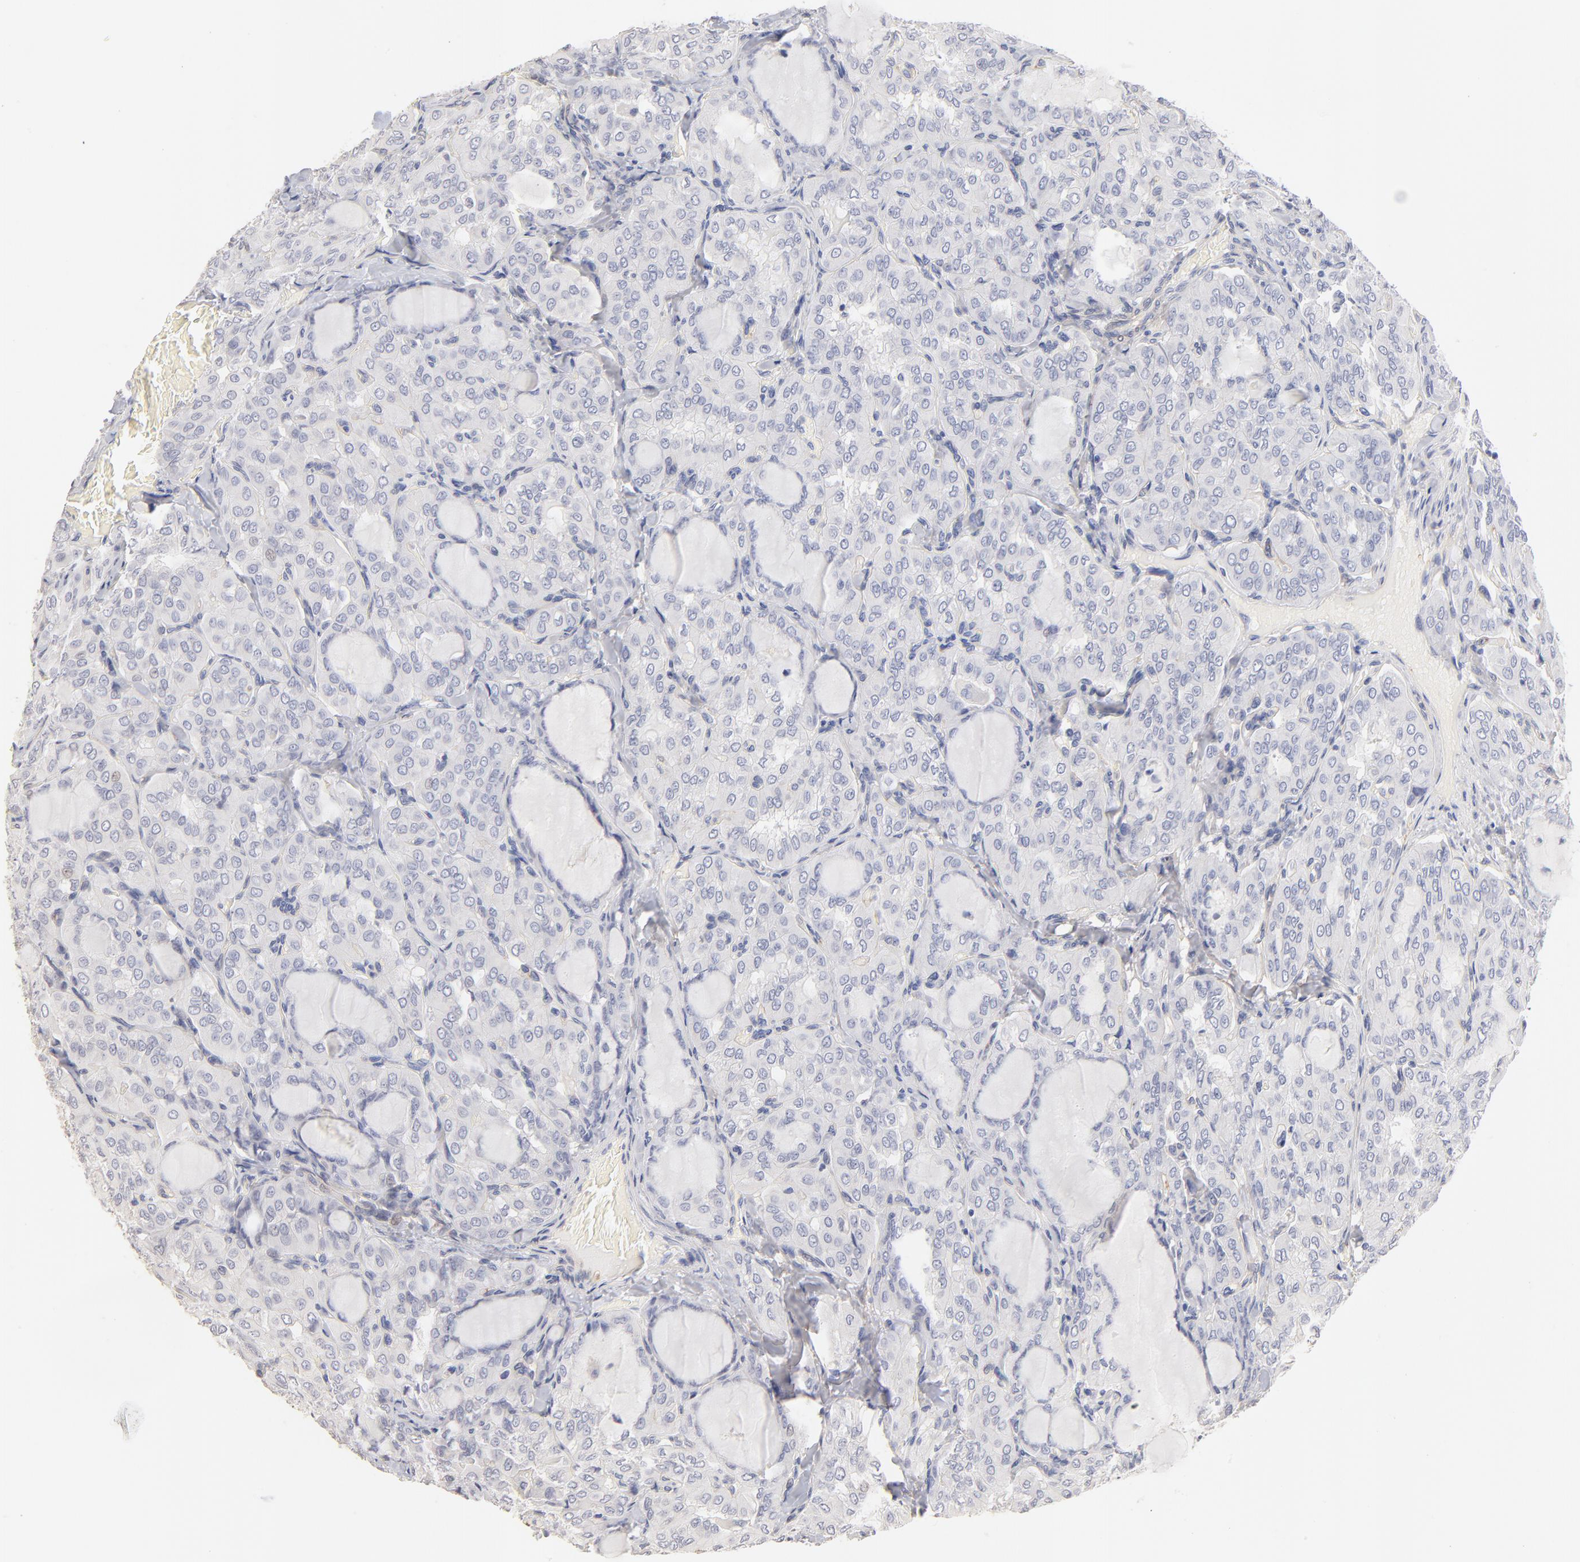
{"staining": {"intensity": "negative", "quantity": "none", "location": "none"}, "tissue": "thyroid cancer", "cell_type": "Tumor cells", "image_type": "cancer", "snomed": [{"axis": "morphology", "description": "Carcinoma, NOS"}, {"axis": "topography", "description": "Thyroid gland"}], "caption": "DAB immunohistochemical staining of human thyroid carcinoma exhibits no significant expression in tumor cells.", "gene": "ITGA8", "patient": {"sex": "male", "age": 76}}